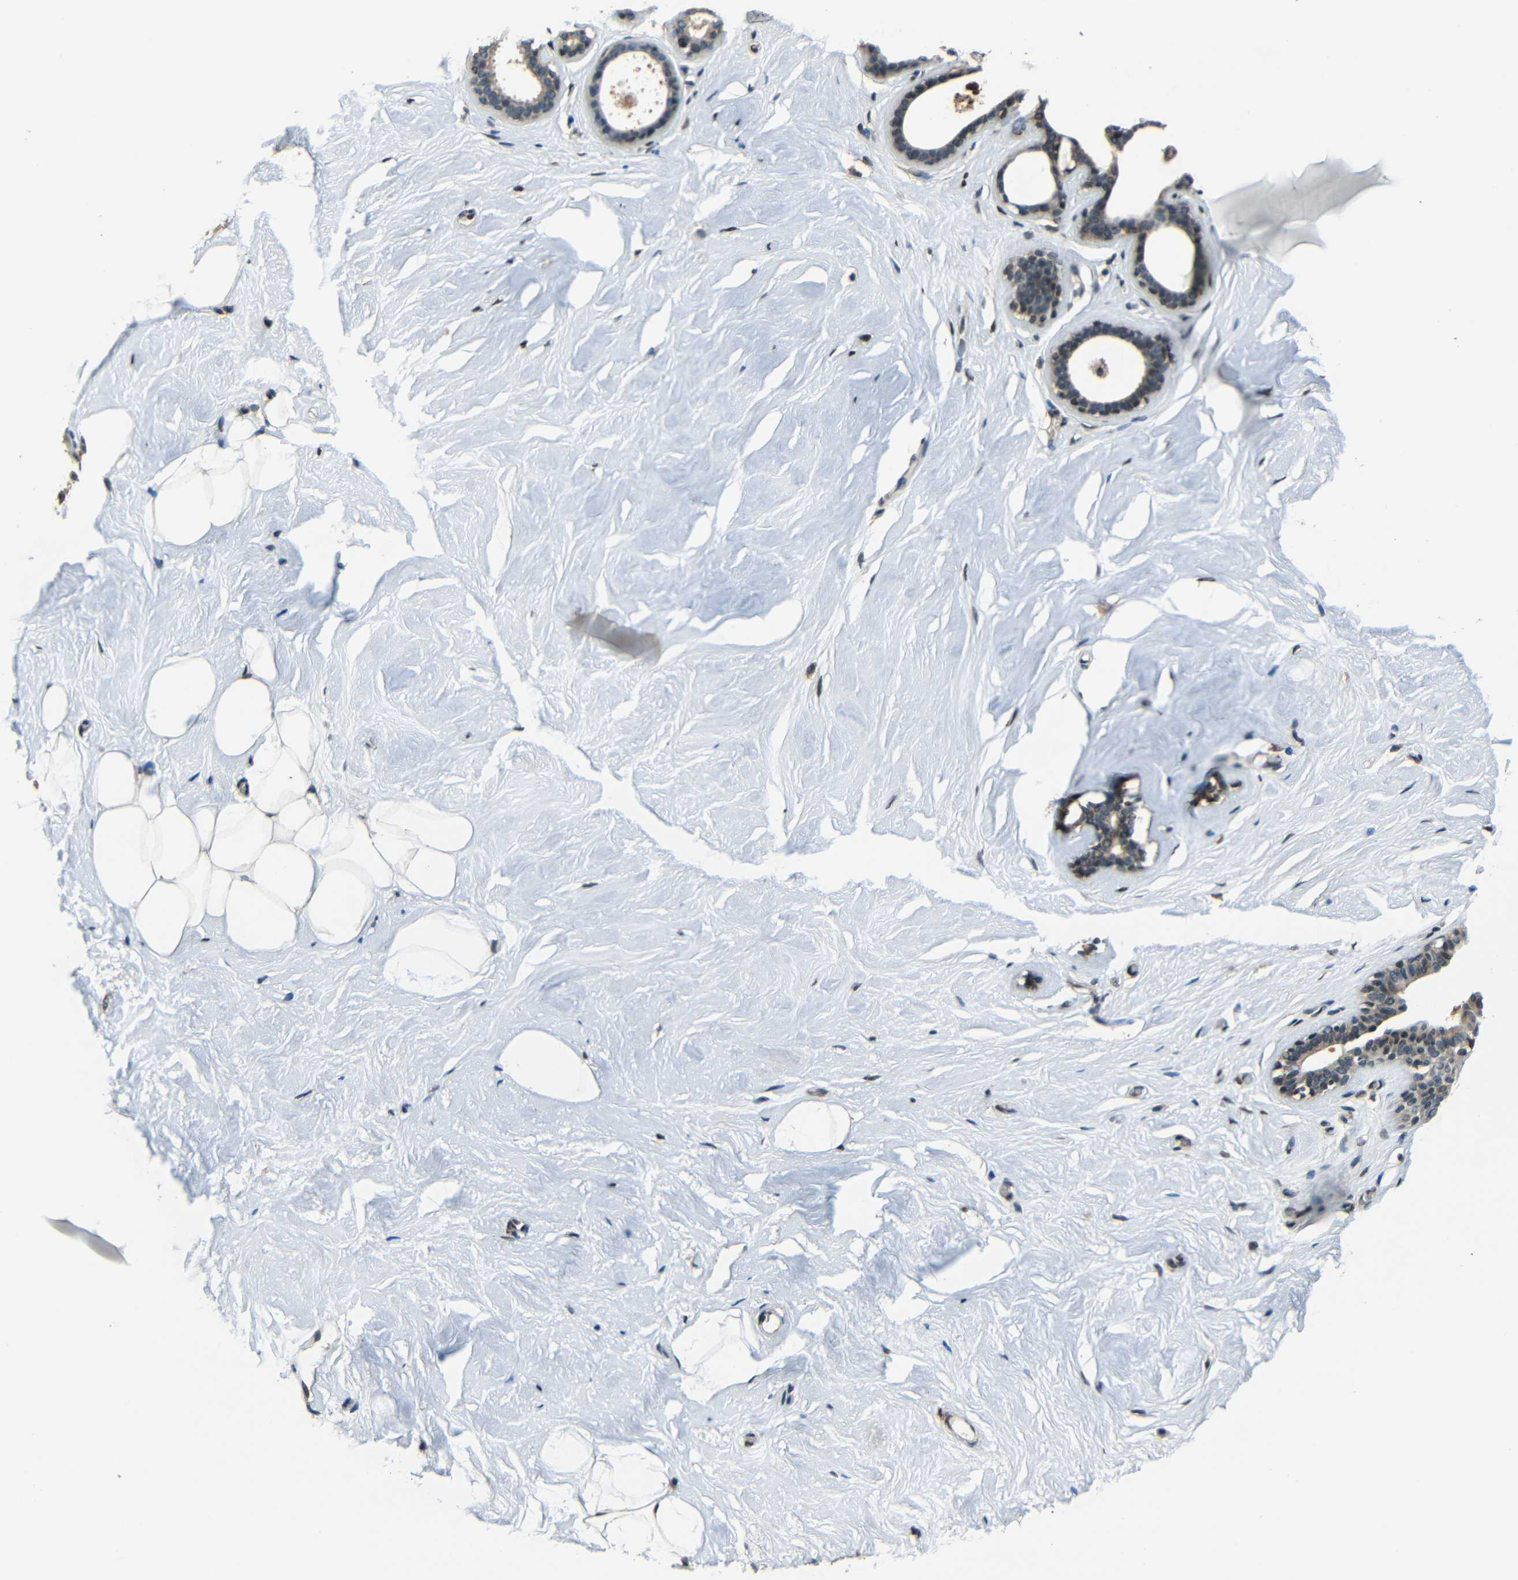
{"staining": {"intensity": "negative", "quantity": "none", "location": "none"}, "tissue": "breast", "cell_type": "Adipocytes", "image_type": "normal", "snomed": [{"axis": "morphology", "description": "Normal tissue, NOS"}, {"axis": "topography", "description": "Breast"}], "caption": "Immunohistochemical staining of benign breast shows no significant staining in adipocytes. Nuclei are stained in blue.", "gene": "PSIP1", "patient": {"sex": "female", "age": 75}}